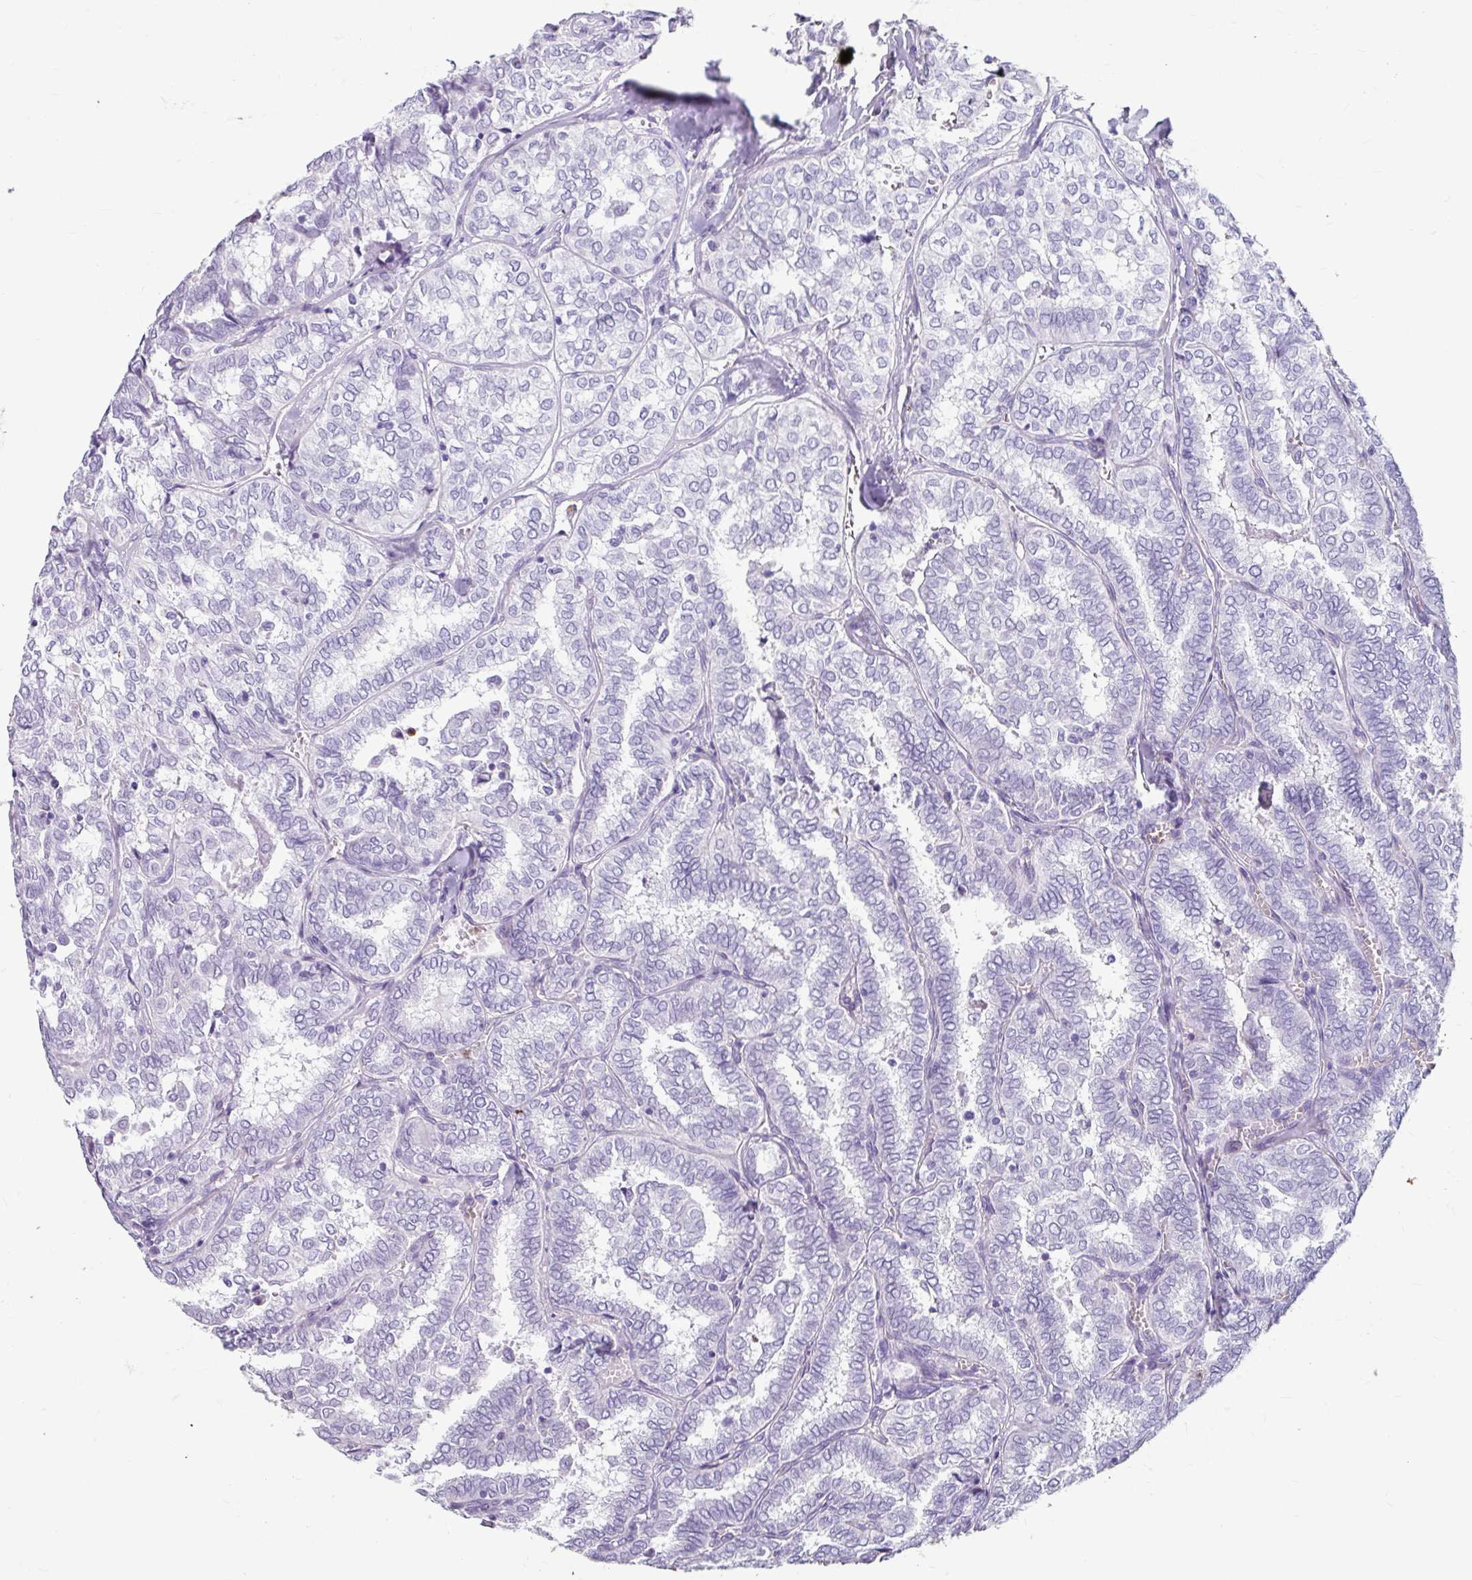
{"staining": {"intensity": "negative", "quantity": "none", "location": "none"}, "tissue": "thyroid cancer", "cell_type": "Tumor cells", "image_type": "cancer", "snomed": [{"axis": "morphology", "description": "Papillary adenocarcinoma, NOS"}, {"axis": "topography", "description": "Thyroid gland"}], "caption": "Immunohistochemistry photomicrograph of human thyroid papillary adenocarcinoma stained for a protein (brown), which exhibits no staining in tumor cells. (Immunohistochemistry, brightfield microscopy, high magnification).", "gene": "ANKRD1", "patient": {"sex": "female", "age": 30}}